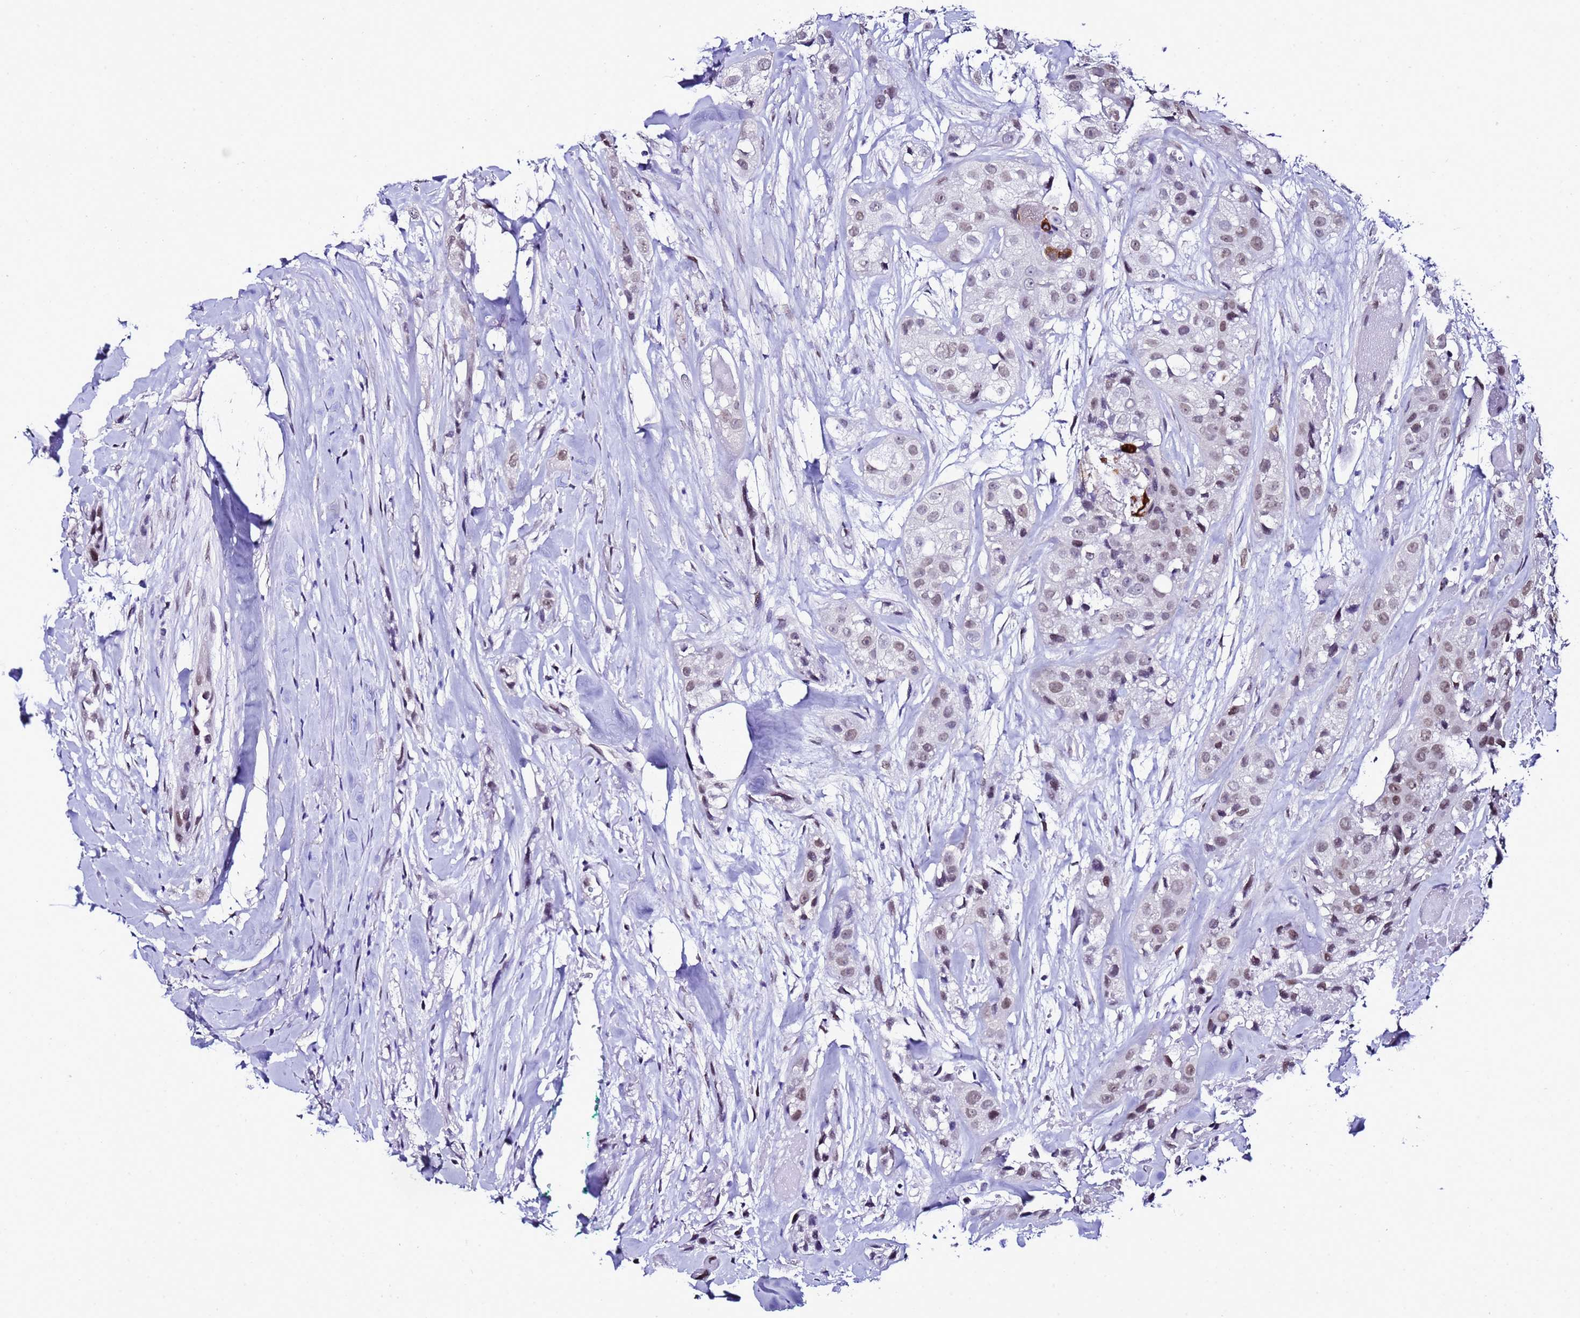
{"staining": {"intensity": "moderate", "quantity": ">75%", "location": "nuclear"}, "tissue": "head and neck cancer", "cell_type": "Tumor cells", "image_type": "cancer", "snomed": [{"axis": "morphology", "description": "Normal tissue, NOS"}, {"axis": "morphology", "description": "Squamous cell carcinoma, NOS"}, {"axis": "topography", "description": "Skeletal muscle"}, {"axis": "topography", "description": "Head-Neck"}], "caption": "This is an image of immunohistochemistry (IHC) staining of squamous cell carcinoma (head and neck), which shows moderate positivity in the nuclear of tumor cells.", "gene": "BCL7A", "patient": {"sex": "male", "age": 51}}